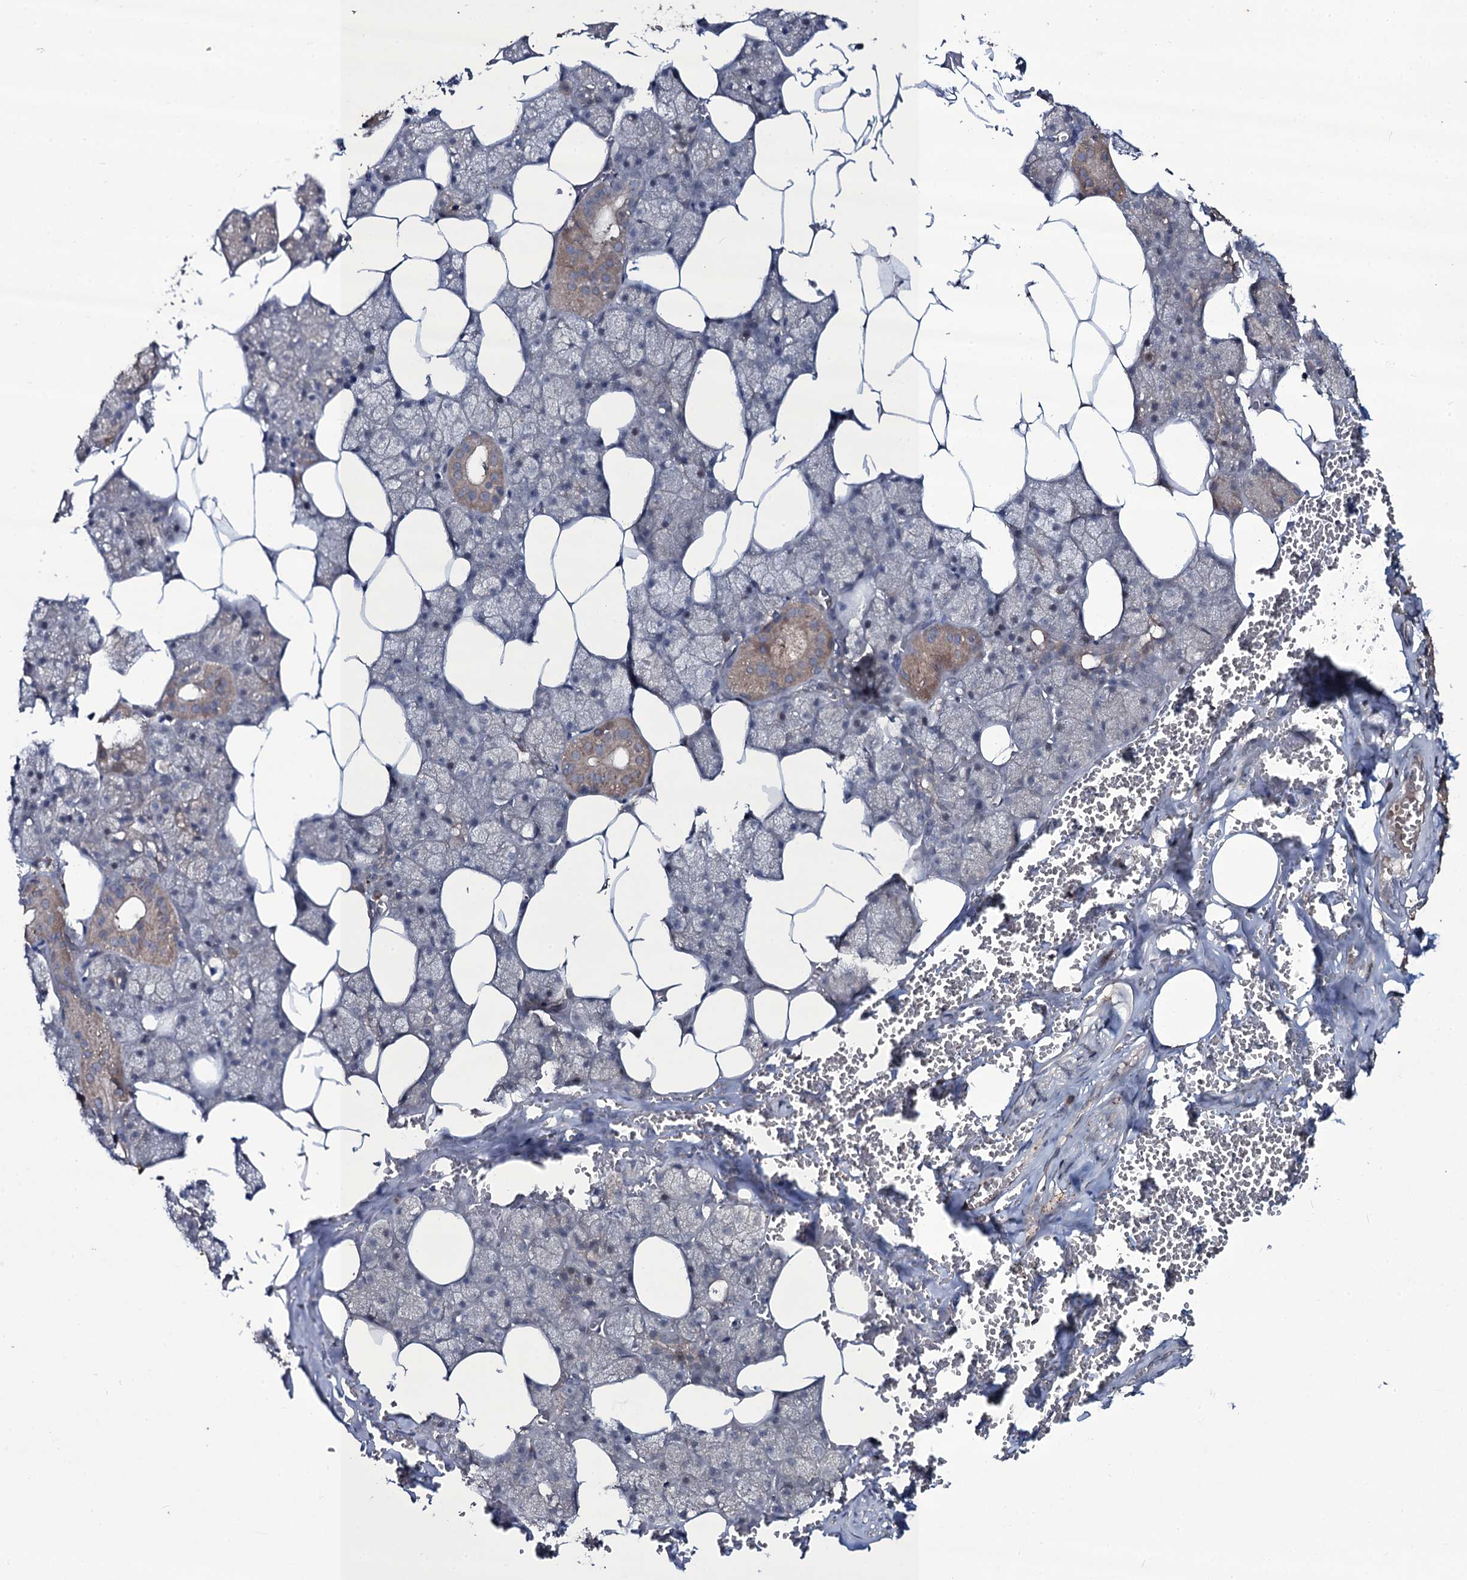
{"staining": {"intensity": "moderate", "quantity": "<25%", "location": "cytoplasmic/membranous"}, "tissue": "salivary gland", "cell_type": "Glandular cells", "image_type": "normal", "snomed": [{"axis": "morphology", "description": "Normal tissue, NOS"}, {"axis": "topography", "description": "Salivary gland"}], "caption": "DAB (3,3'-diaminobenzidine) immunohistochemical staining of unremarkable salivary gland exhibits moderate cytoplasmic/membranous protein positivity in approximately <25% of glandular cells. (brown staining indicates protein expression, while blue staining denotes nuclei).", "gene": "SNAP23", "patient": {"sex": "male", "age": 62}}